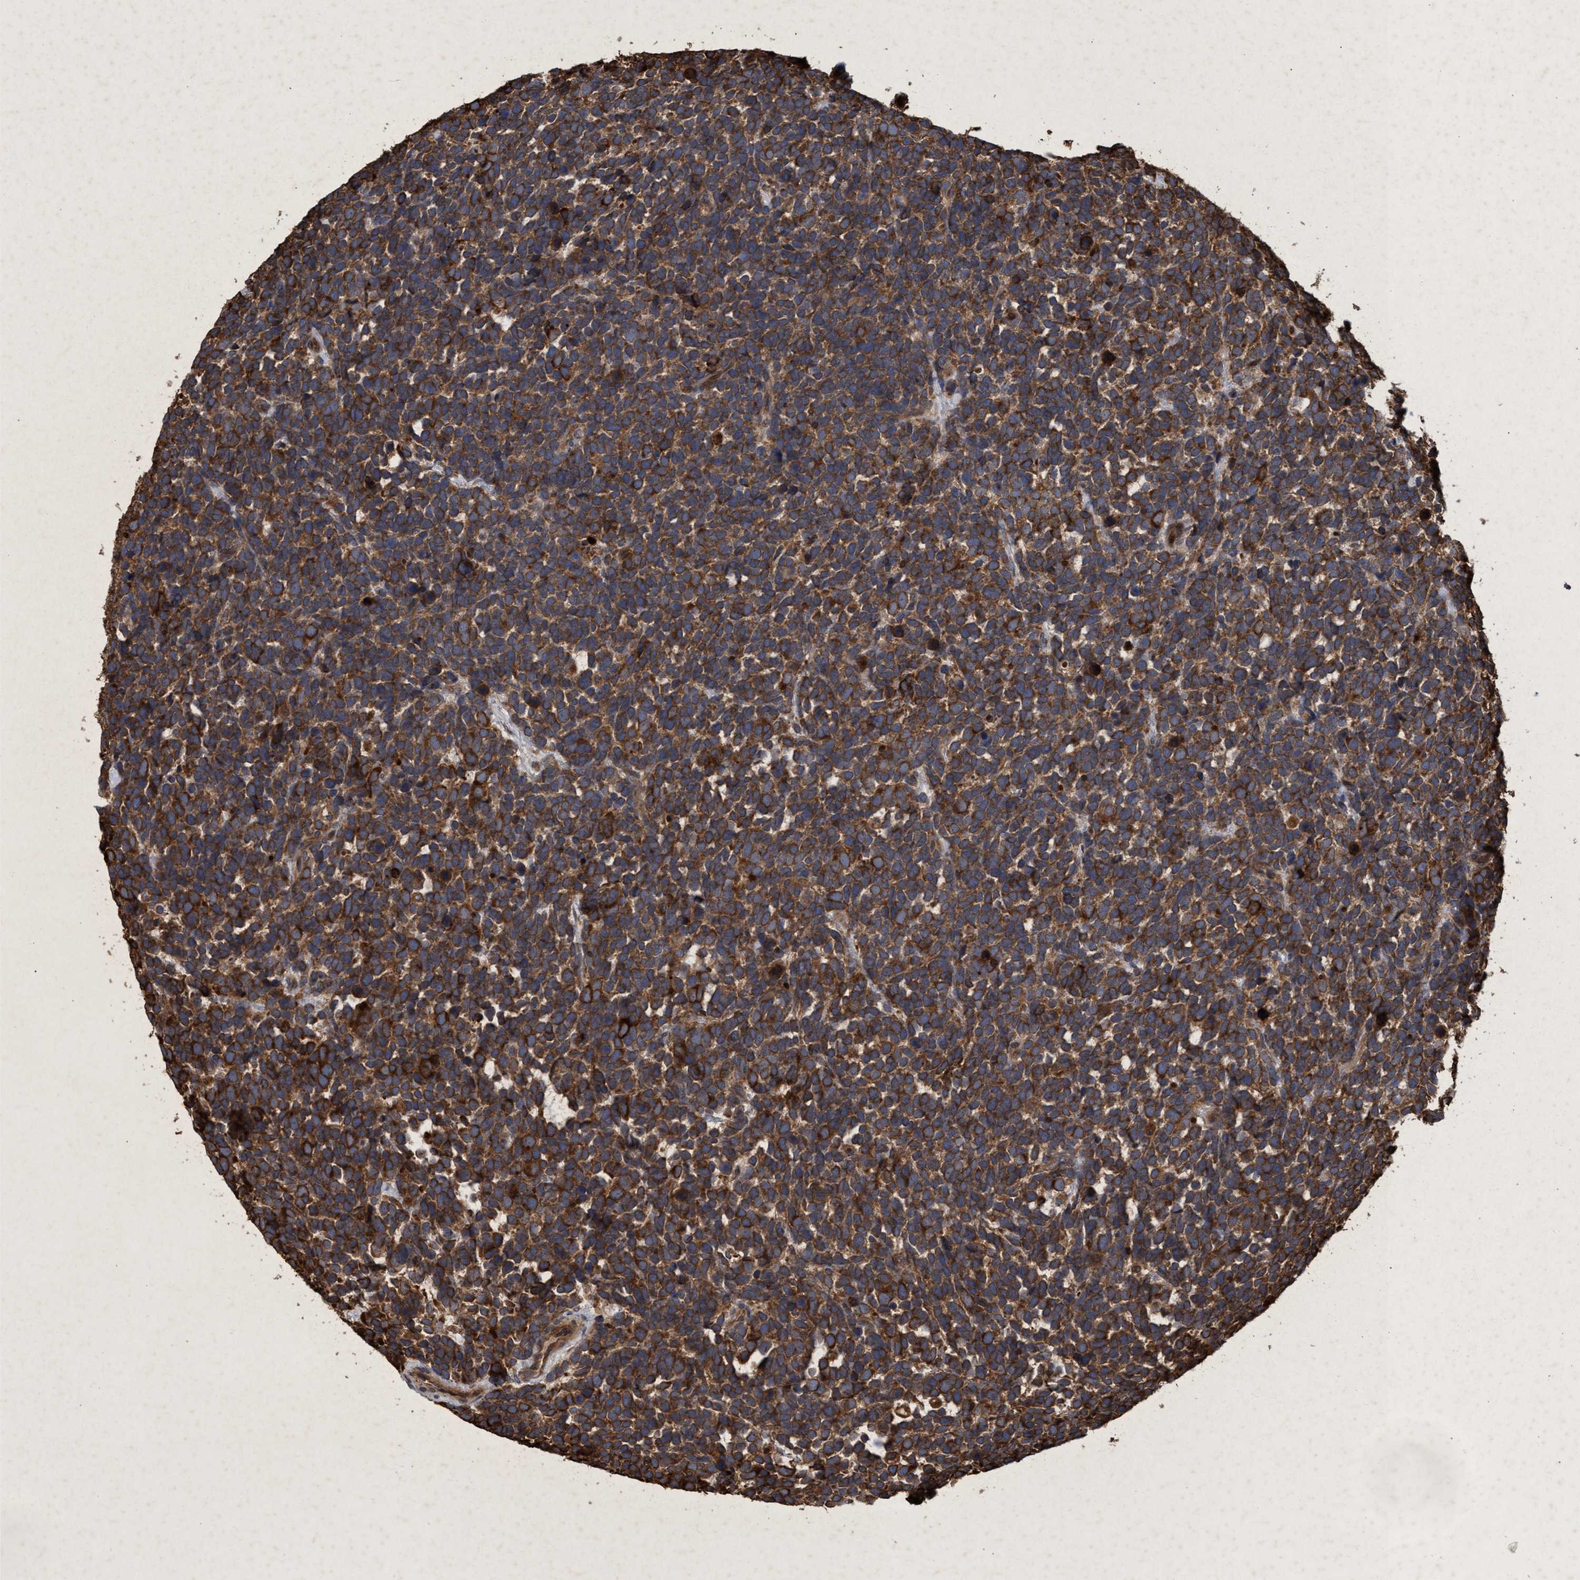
{"staining": {"intensity": "strong", "quantity": ">75%", "location": "cytoplasmic/membranous"}, "tissue": "urothelial cancer", "cell_type": "Tumor cells", "image_type": "cancer", "snomed": [{"axis": "morphology", "description": "Urothelial carcinoma, High grade"}, {"axis": "topography", "description": "Urinary bladder"}], "caption": "Approximately >75% of tumor cells in human urothelial cancer demonstrate strong cytoplasmic/membranous protein expression as visualized by brown immunohistochemical staining.", "gene": "CHMP6", "patient": {"sex": "female", "age": 82}}